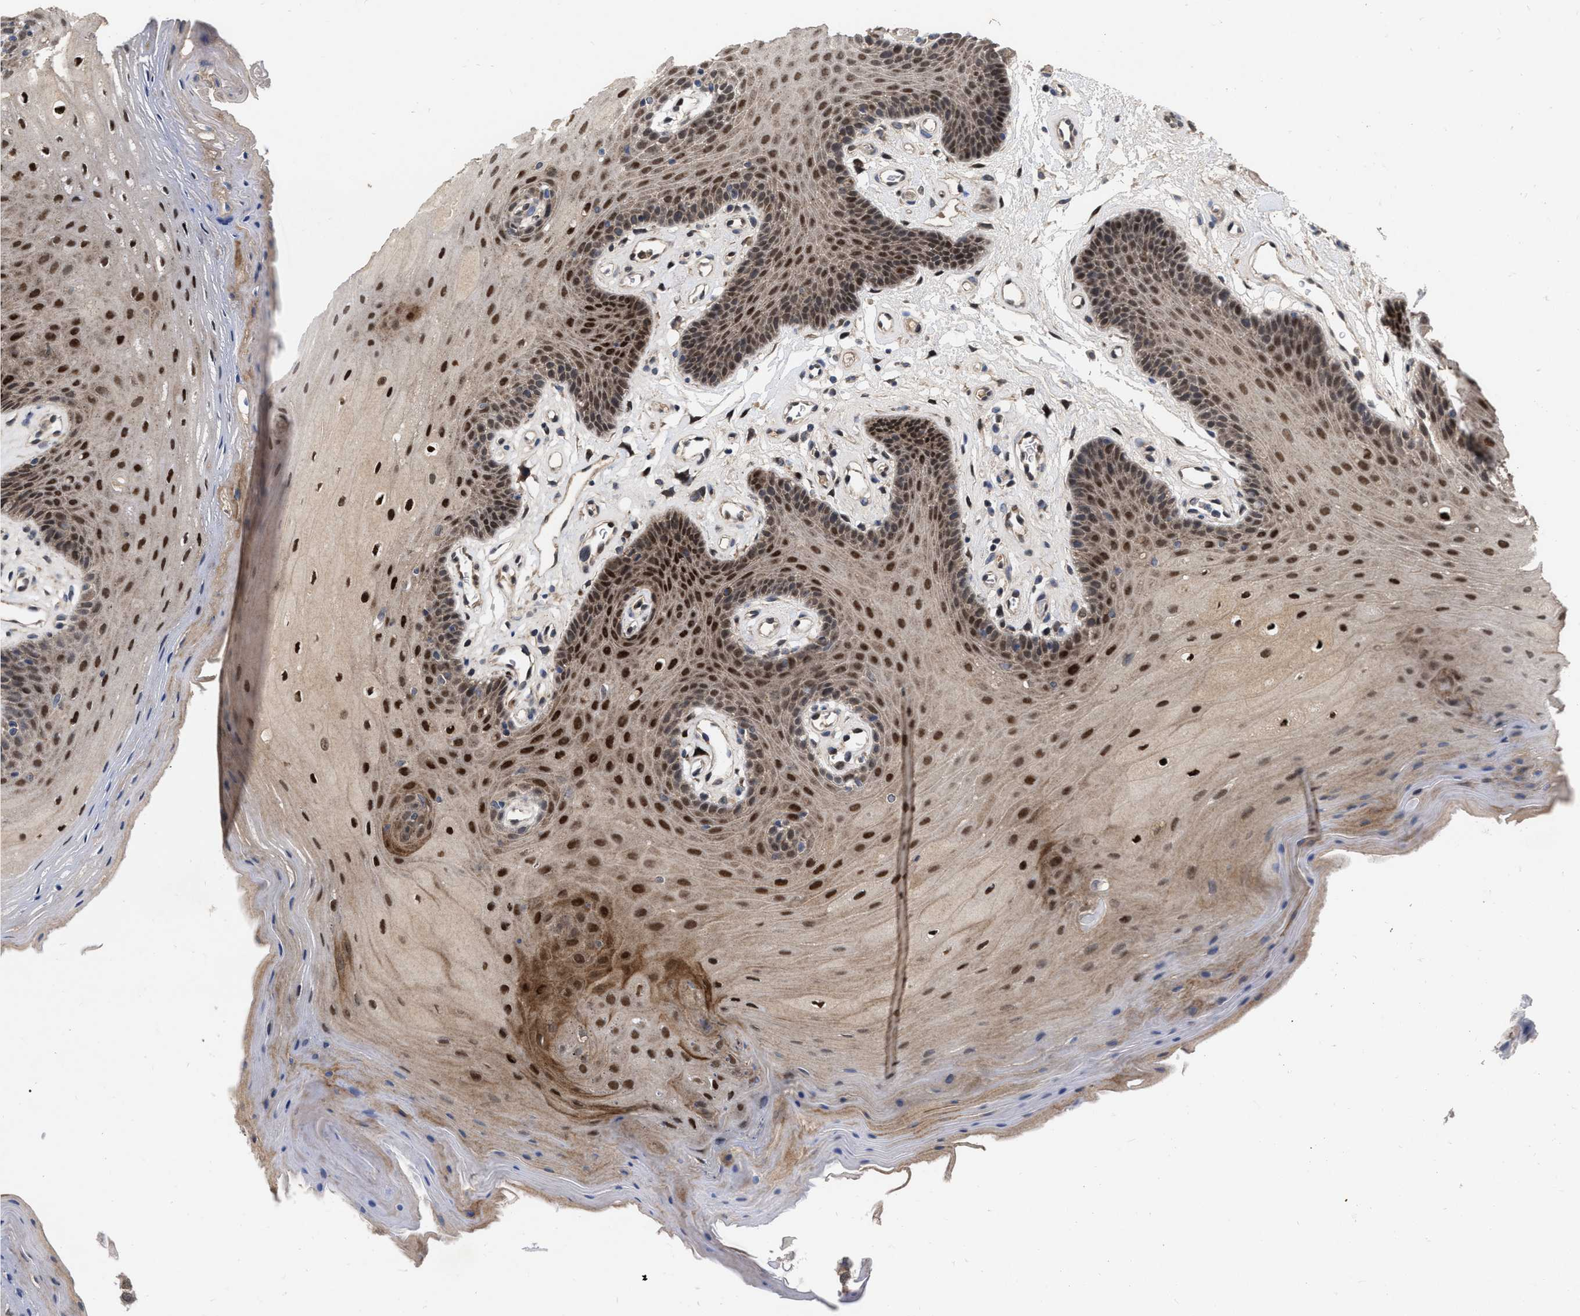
{"staining": {"intensity": "strong", "quantity": "25%-75%", "location": "cytoplasmic/membranous,nuclear"}, "tissue": "oral mucosa", "cell_type": "Squamous epithelial cells", "image_type": "normal", "snomed": [{"axis": "morphology", "description": "Normal tissue, NOS"}, {"axis": "morphology", "description": "Squamous cell carcinoma, NOS"}, {"axis": "topography", "description": "Oral tissue"}, {"axis": "topography", "description": "Head-Neck"}], "caption": "Strong cytoplasmic/membranous,nuclear protein expression is identified in approximately 25%-75% of squamous epithelial cells in oral mucosa. The staining was performed using DAB (3,3'-diaminobenzidine), with brown indicating positive protein expression. Nuclei are stained blue with hematoxylin.", "gene": "MDM4", "patient": {"sex": "male", "age": 71}}